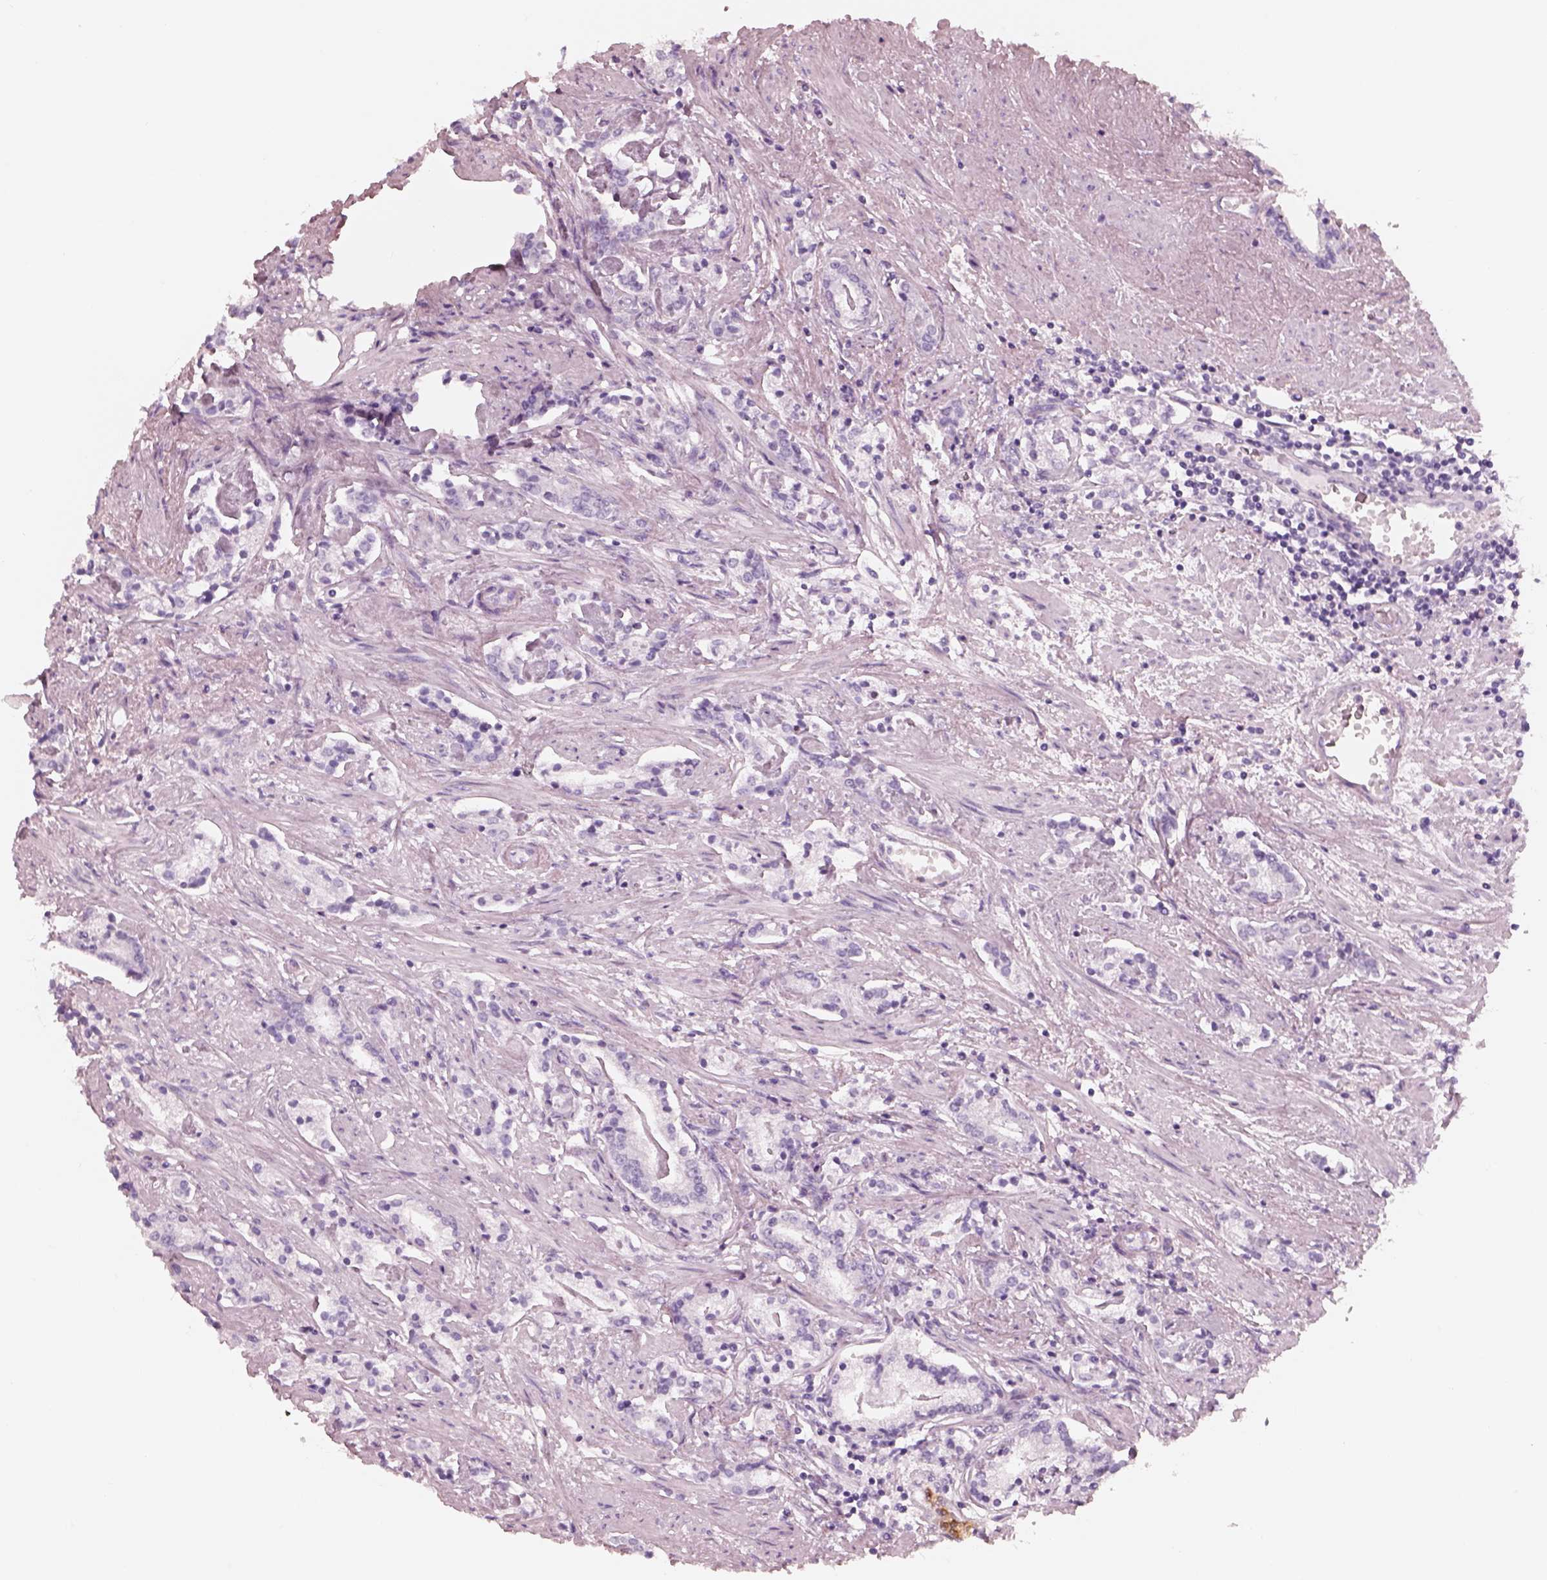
{"staining": {"intensity": "negative", "quantity": "none", "location": "none"}, "tissue": "prostate cancer", "cell_type": "Tumor cells", "image_type": "cancer", "snomed": [{"axis": "morphology", "description": "Adenocarcinoma, NOS"}, {"axis": "topography", "description": "Prostate"}], "caption": "Immunohistochemistry histopathology image of prostate adenocarcinoma stained for a protein (brown), which exhibits no staining in tumor cells.", "gene": "ELANE", "patient": {"sex": "male", "age": 64}}